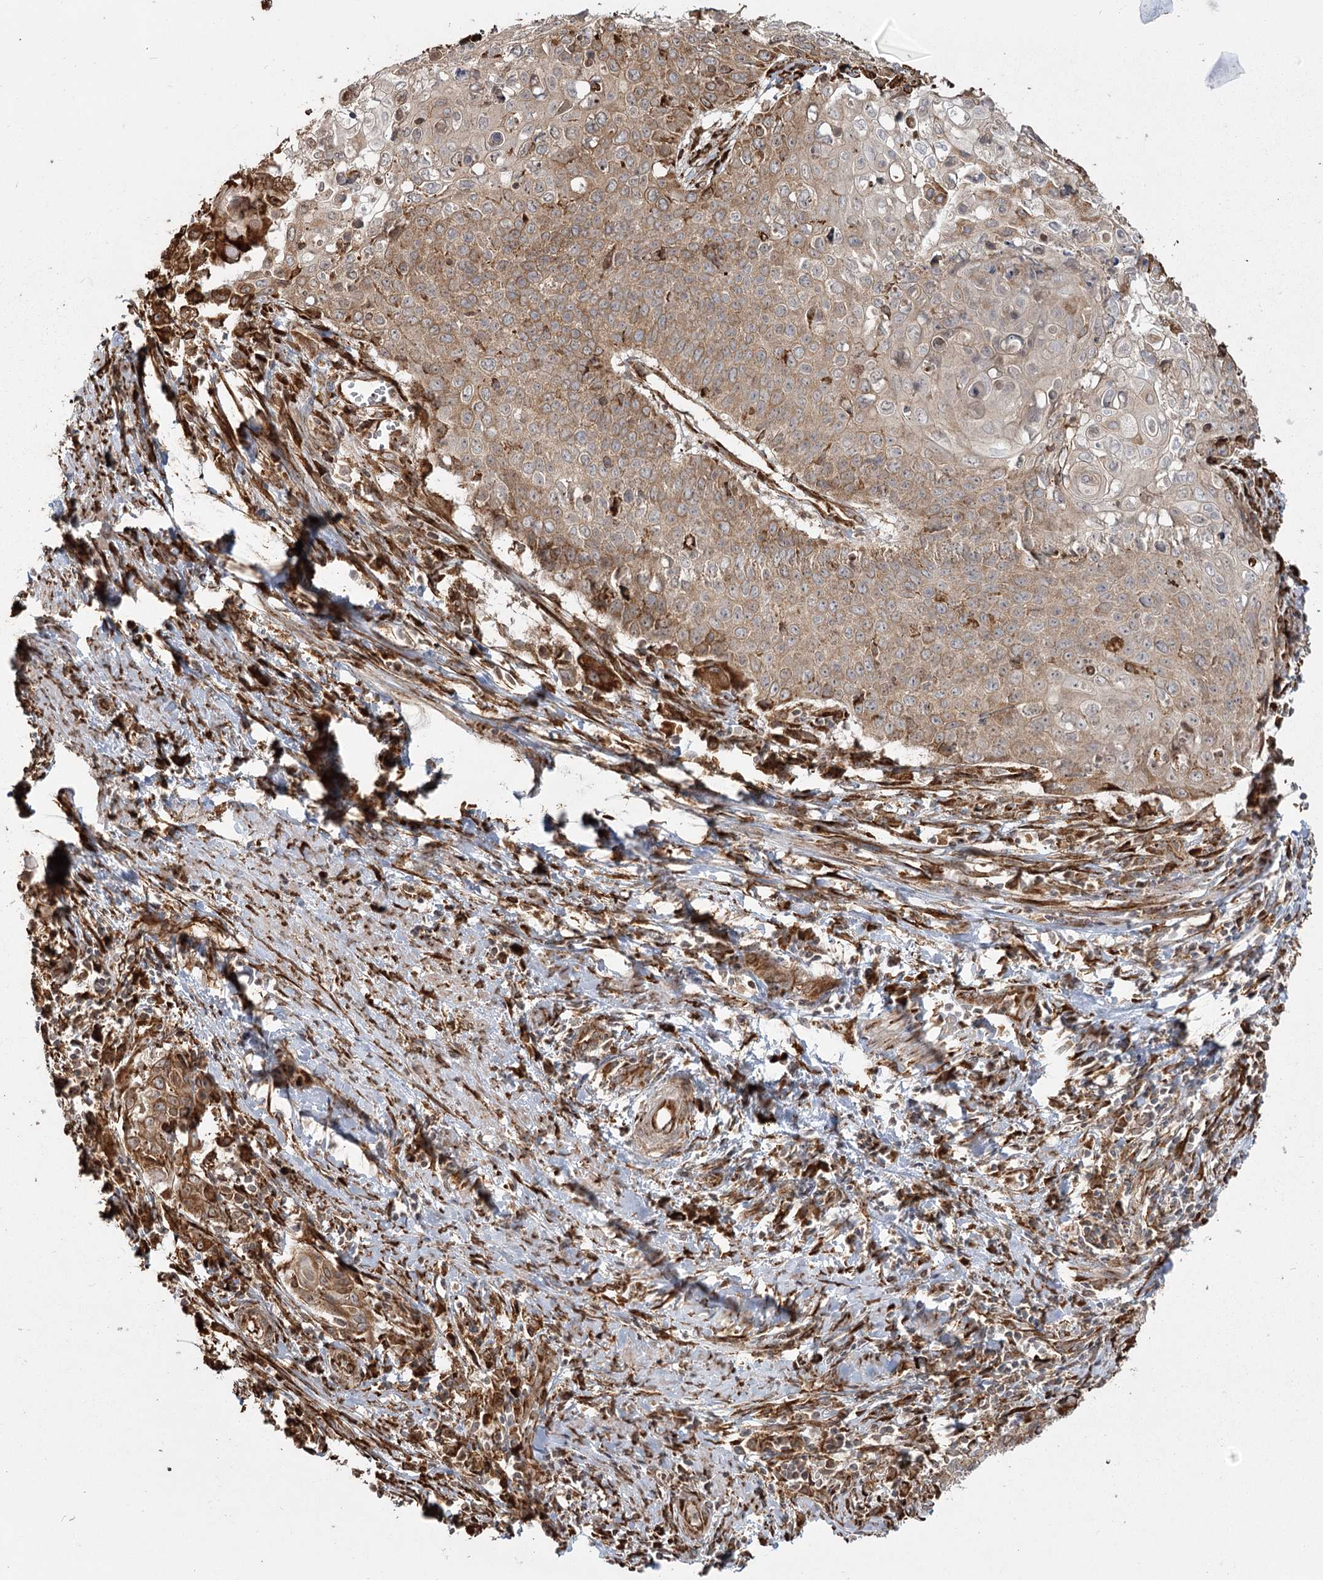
{"staining": {"intensity": "moderate", "quantity": ">75%", "location": "cytoplasmic/membranous"}, "tissue": "cervical cancer", "cell_type": "Tumor cells", "image_type": "cancer", "snomed": [{"axis": "morphology", "description": "Squamous cell carcinoma, NOS"}, {"axis": "topography", "description": "Cervix"}], "caption": "Human cervical squamous cell carcinoma stained for a protein (brown) reveals moderate cytoplasmic/membranous positive positivity in about >75% of tumor cells.", "gene": "FAM13A", "patient": {"sex": "female", "age": 39}}